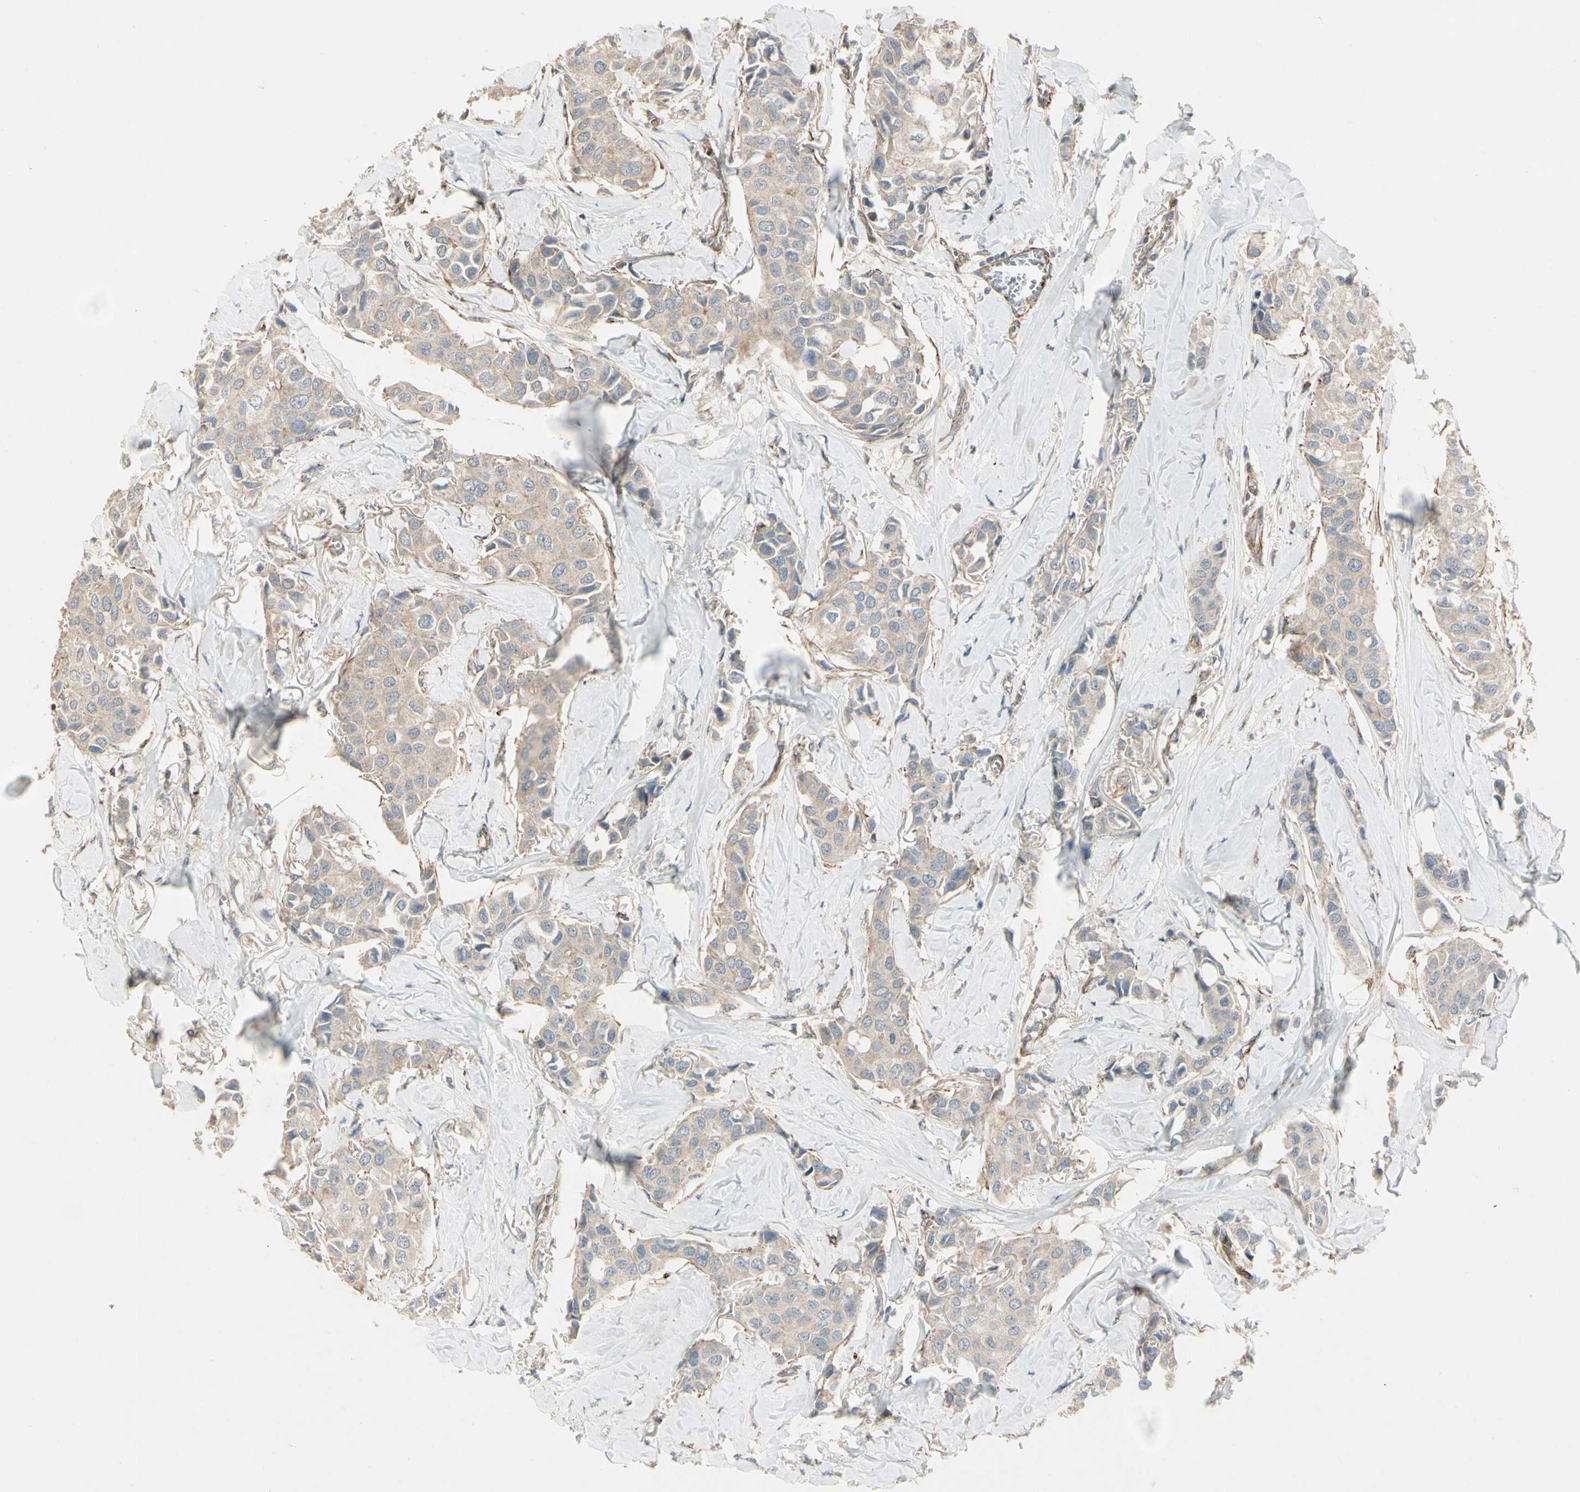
{"staining": {"intensity": "weak", "quantity": ">75%", "location": "cytoplasmic/membranous"}, "tissue": "breast cancer", "cell_type": "Tumor cells", "image_type": "cancer", "snomed": [{"axis": "morphology", "description": "Duct carcinoma"}, {"axis": "topography", "description": "Breast"}], "caption": "IHC (DAB (3,3'-diaminobenzidine)) staining of breast cancer displays weak cytoplasmic/membranous protein staining in about >75% of tumor cells. (Stains: DAB in brown, nuclei in blue, Microscopy: brightfield microscopy at high magnification).", "gene": "PPP3CB", "patient": {"sex": "female", "age": 80}}